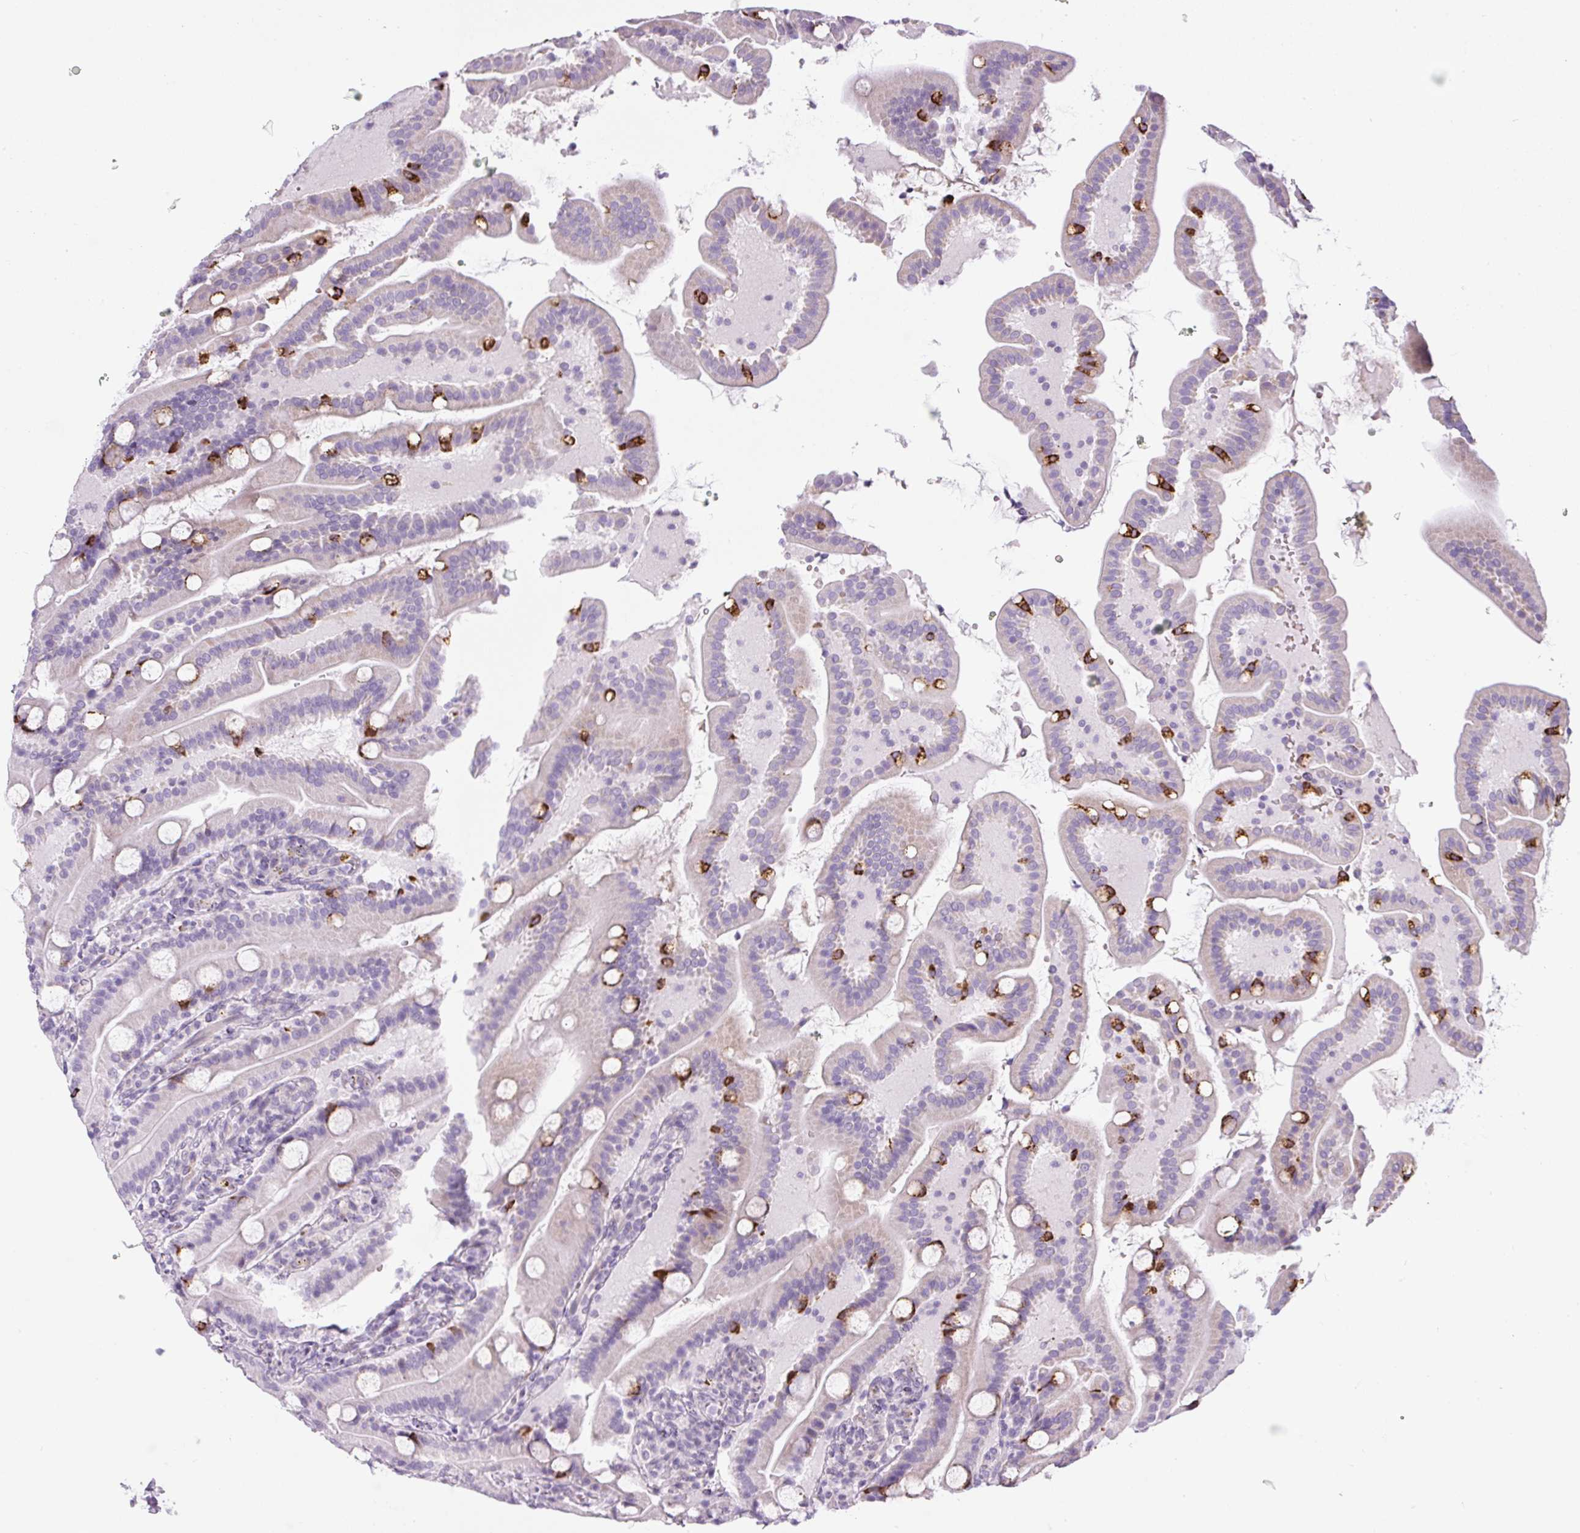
{"staining": {"intensity": "strong", "quantity": "<25%", "location": "cytoplasmic/membranous"}, "tissue": "duodenum", "cell_type": "Glandular cells", "image_type": "normal", "snomed": [{"axis": "morphology", "description": "Normal tissue, NOS"}, {"axis": "topography", "description": "Duodenum"}], "caption": "Glandular cells display medium levels of strong cytoplasmic/membranous staining in about <25% of cells in benign human duodenum. (DAB IHC with brightfield microscopy, high magnification).", "gene": "FGFBP3", "patient": {"sex": "male", "age": 55}}